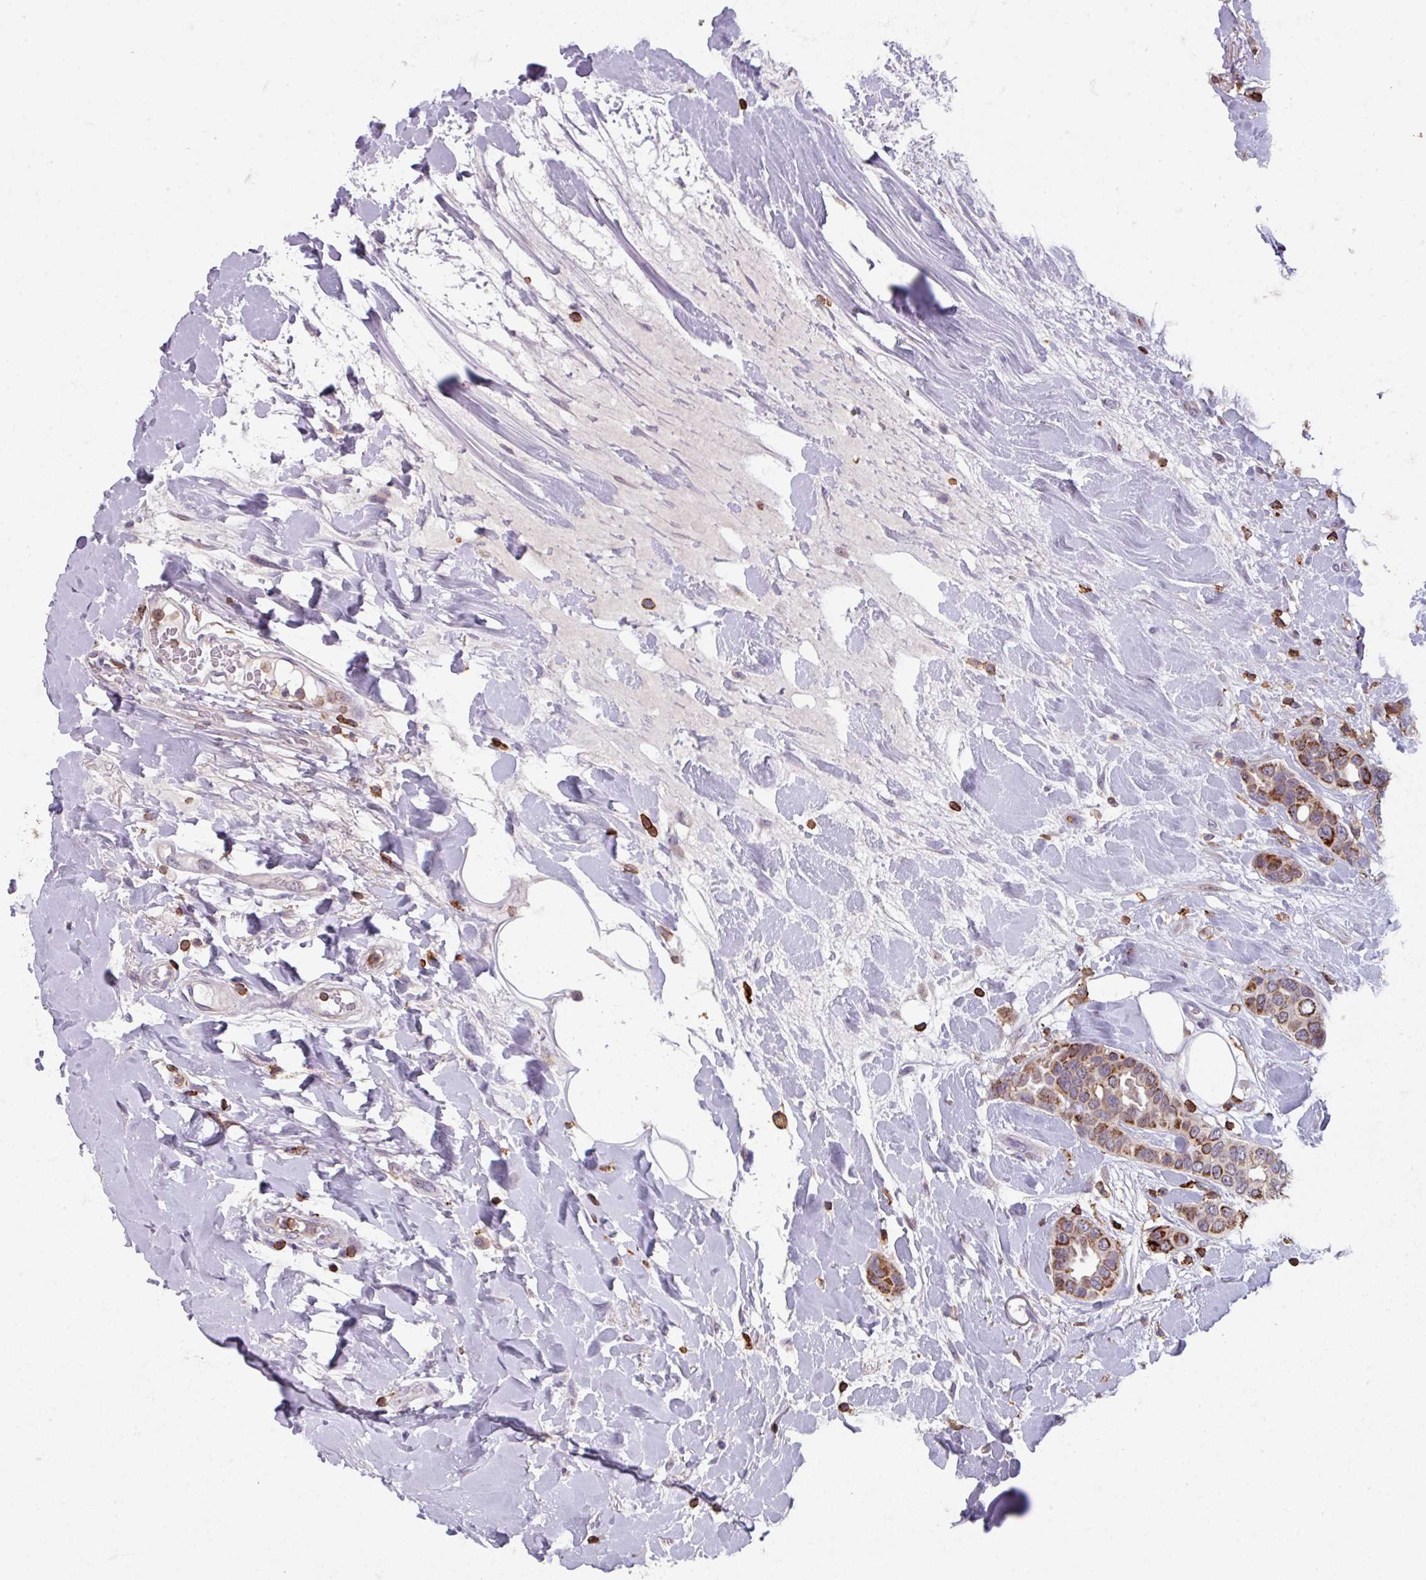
{"staining": {"intensity": "moderate", "quantity": "25%-75%", "location": "cytoplasmic/membranous"}, "tissue": "breast cancer", "cell_type": "Tumor cells", "image_type": "cancer", "snomed": [{"axis": "morphology", "description": "Lobular carcinoma"}, {"axis": "topography", "description": "Breast"}], "caption": "Immunohistochemical staining of breast cancer (lobular carcinoma) displays moderate cytoplasmic/membranous protein positivity in approximately 25%-75% of tumor cells. The staining is performed using DAB brown chromogen to label protein expression. The nuclei are counter-stained blue using hematoxylin.", "gene": "NEDD9", "patient": {"sex": "female", "age": 51}}